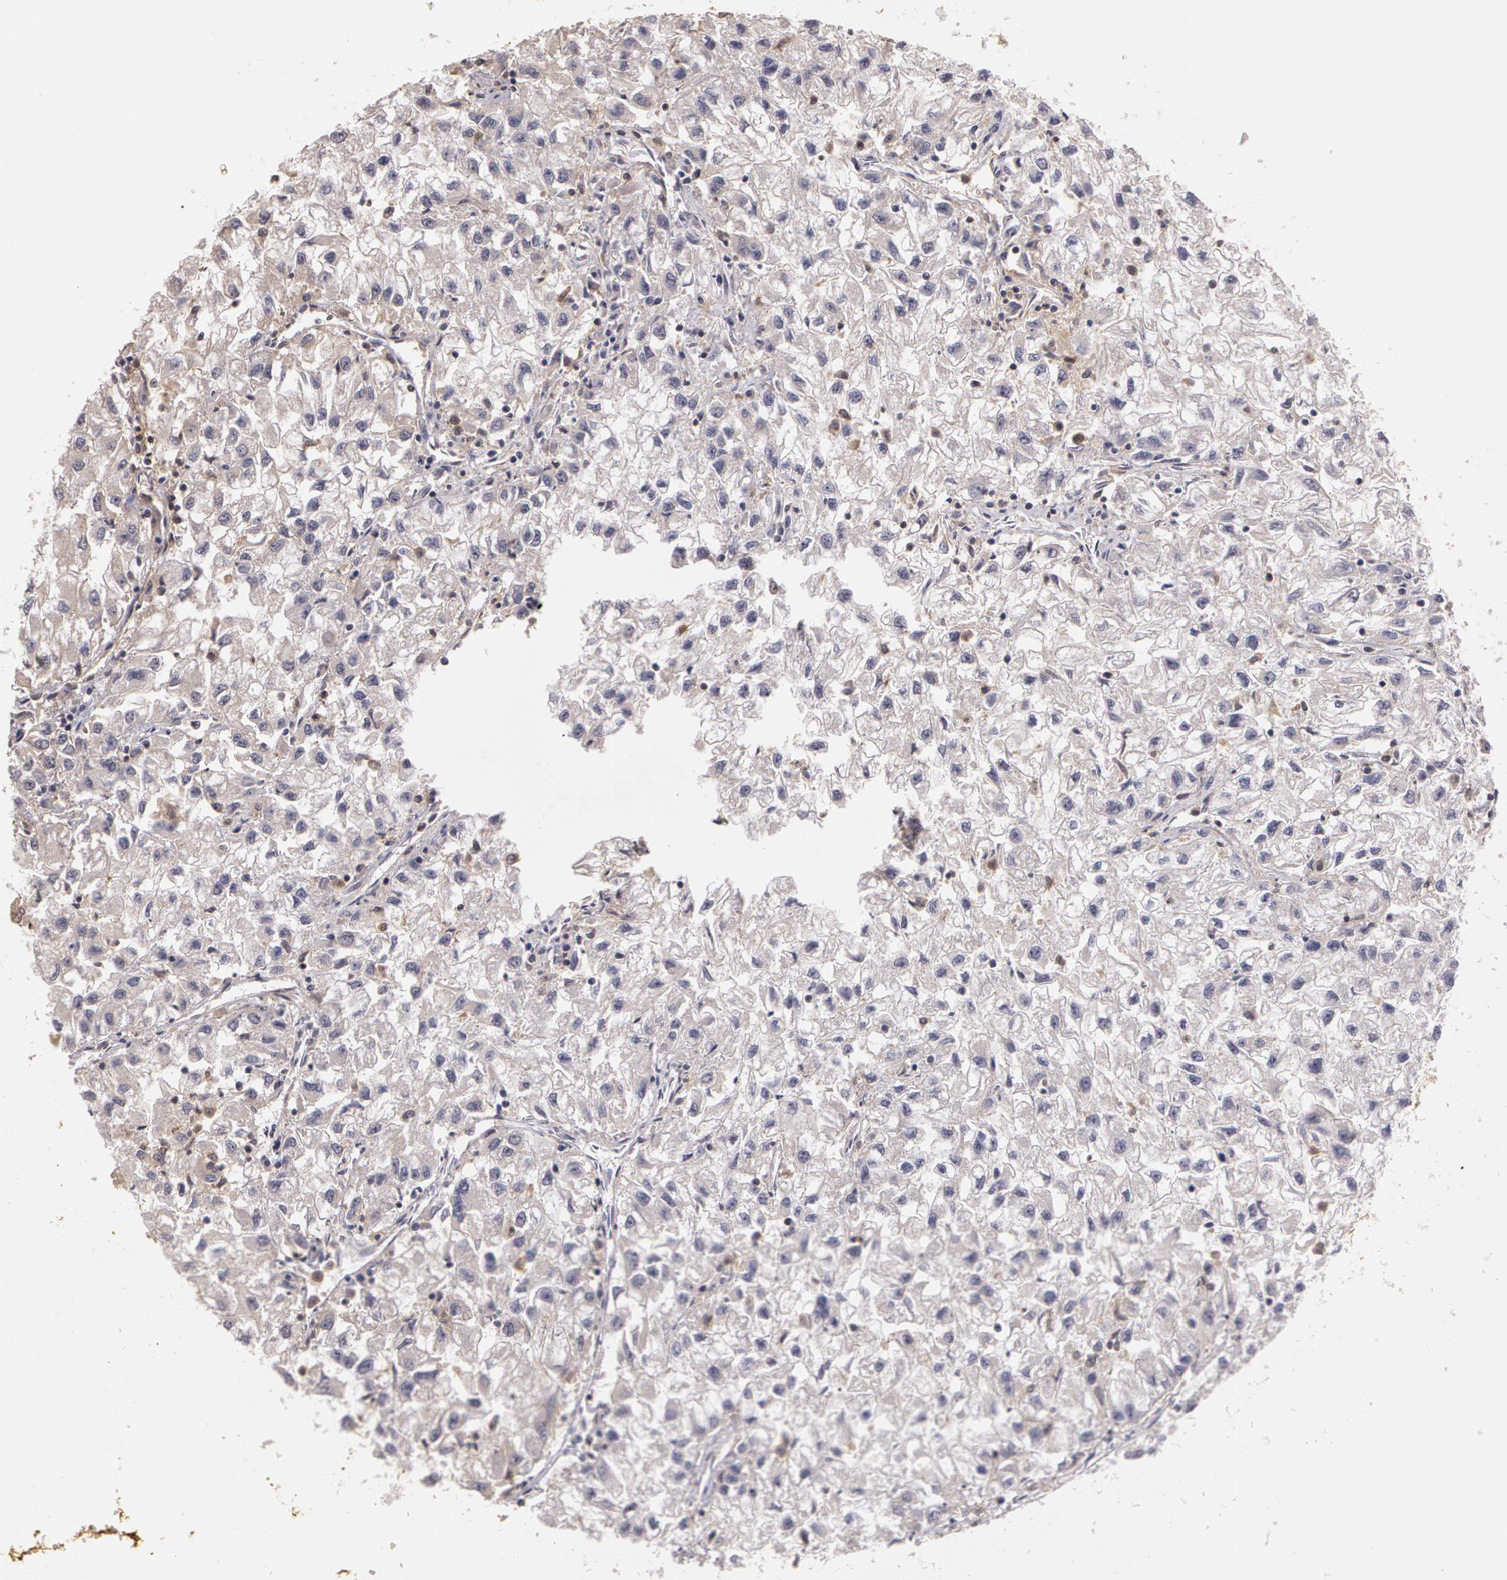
{"staining": {"intensity": "negative", "quantity": "none", "location": "none"}, "tissue": "renal cancer", "cell_type": "Tumor cells", "image_type": "cancer", "snomed": [{"axis": "morphology", "description": "Adenocarcinoma, NOS"}, {"axis": "topography", "description": "Kidney"}], "caption": "This is a image of IHC staining of renal cancer (adenocarcinoma), which shows no positivity in tumor cells. Nuclei are stained in blue.", "gene": "AHSA1", "patient": {"sex": "male", "age": 59}}